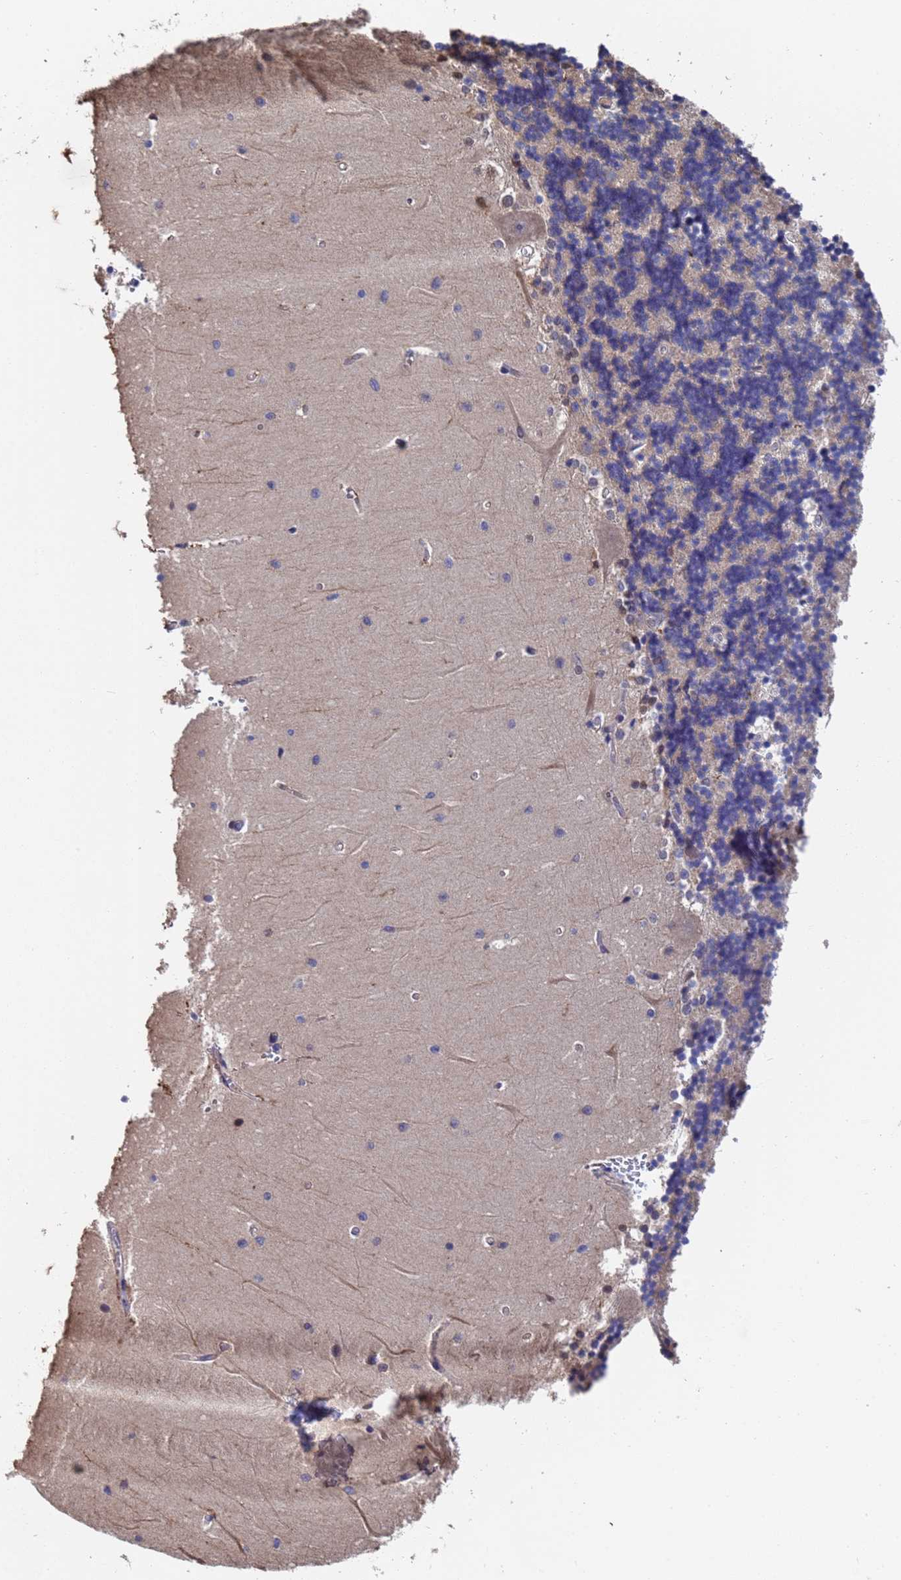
{"staining": {"intensity": "weak", "quantity": "25%-75%", "location": "cytoplasmic/membranous"}, "tissue": "cerebellum", "cell_type": "Cells in granular layer", "image_type": "normal", "snomed": [{"axis": "morphology", "description": "Normal tissue, NOS"}, {"axis": "topography", "description": "Cerebellum"}], "caption": "Approximately 25%-75% of cells in granular layer in normal human cerebellum show weak cytoplasmic/membranous protein expression as visualized by brown immunohistochemical staining.", "gene": "FAM25A", "patient": {"sex": "male", "age": 37}}